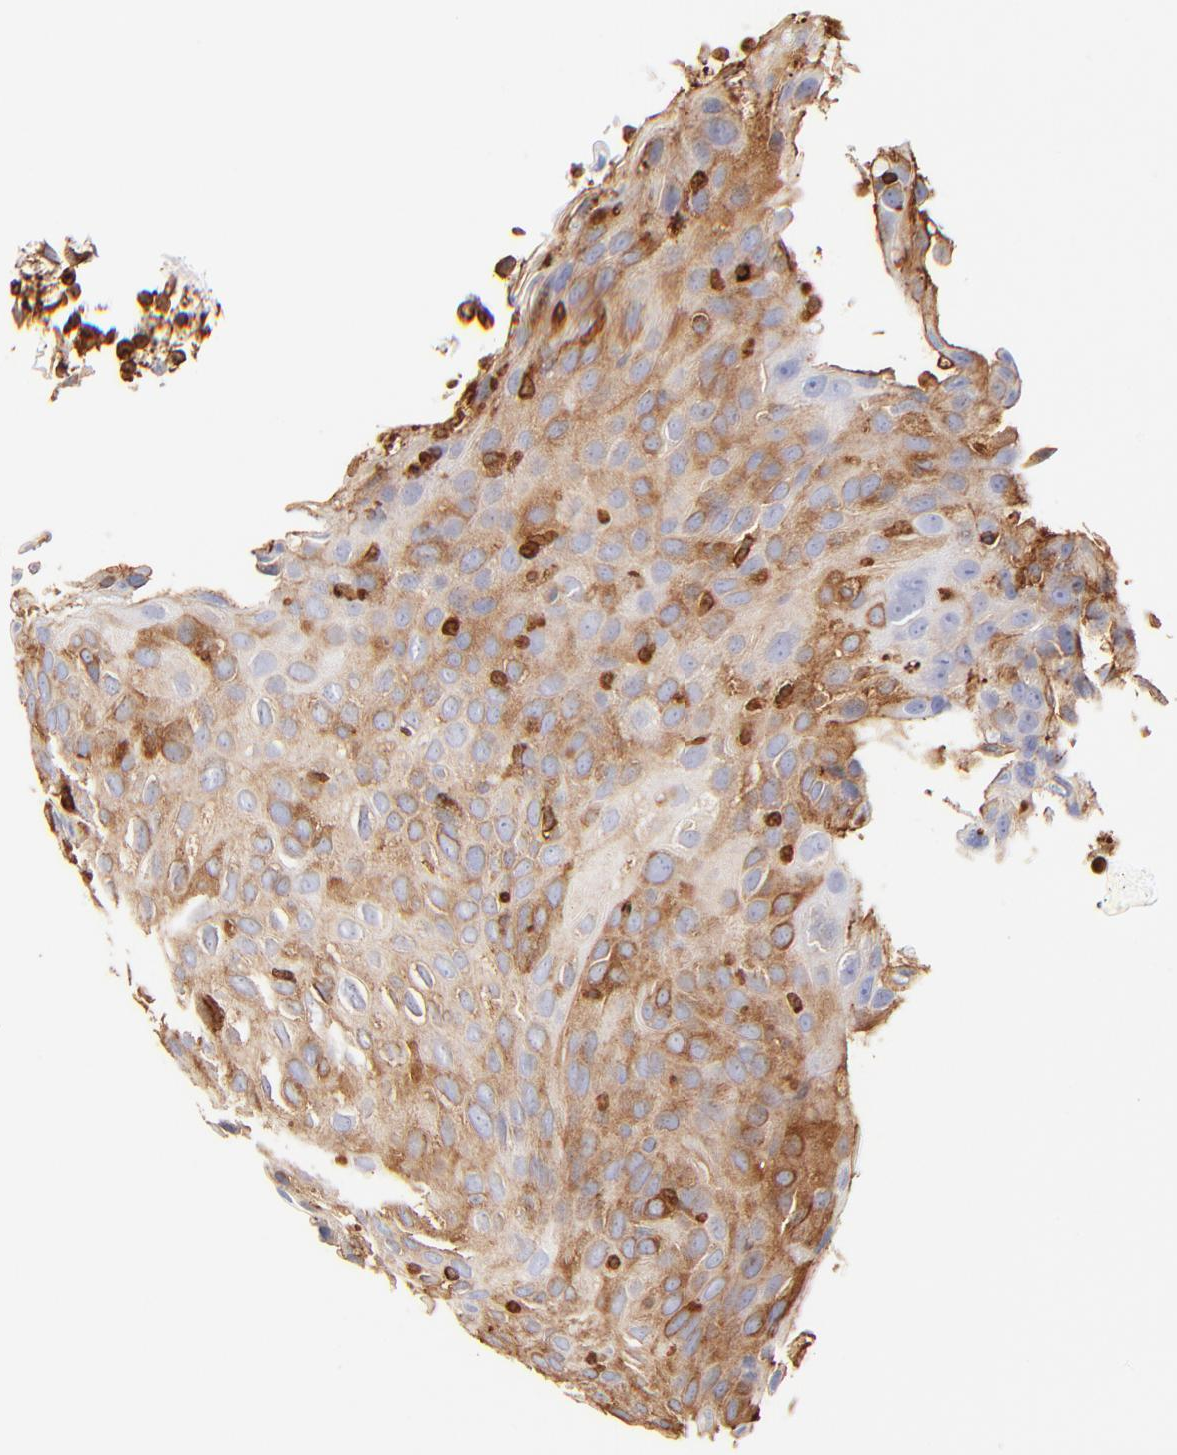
{"staining": {"intensity": "strong", "quantity": ">75%", "location": "cytoplasmic/membranous"}, "tissue": "skin cancer", "cell_type": "Tumor cells", "image_type": "cancer", "snomed": [{"axis": "morphology", "description": "Squamous cell carcinoma, NOS"}, {"axis": "topography", "description": "Skin"}], "caption": "Protein staining reveals strong cytoplasmic/membranous expression in approximately >75% of tumor cells in skin cancer.", "gene": "FLNA", "patient": {"sex": "male", "age": 87}}